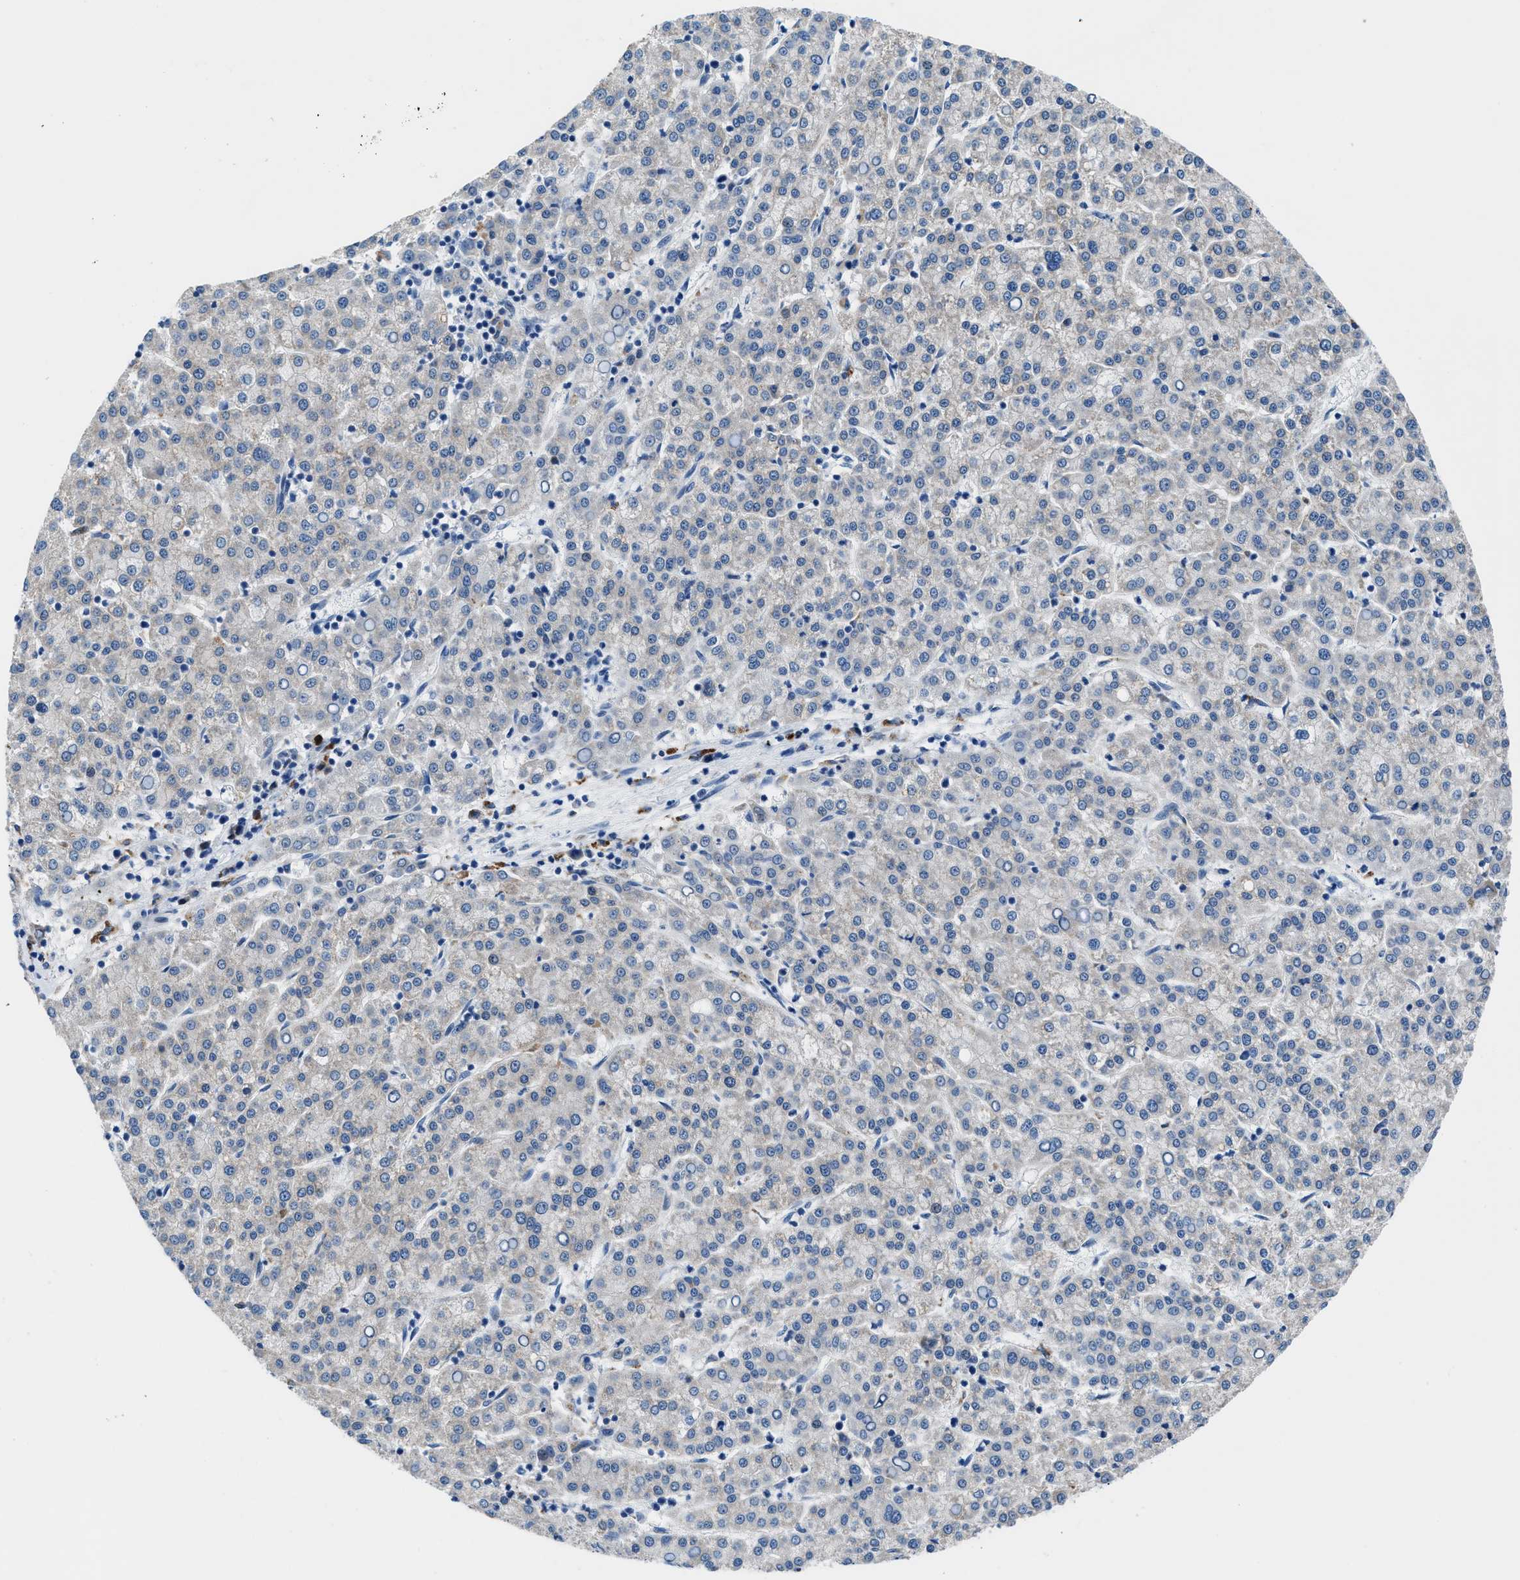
{"staining": {"intensity": "negative", "quantity": "none", "location": "none"}, "tissue": "liver cancer", "cell_type": "Tumor cells", "image_type": "cancer", "snomed": [{"axis": "morphology", "description": "Carcinoma, Hepatocellular, NOS"}, {"axis": "topography", "description": "Liver"}], "caption": "An image of hepatocellular carcinoma (liver) stained for a protein reveals no brown staining in tumor cells.", "gene": "UAP1", "patient": {"sex": "female", "age": 58}}